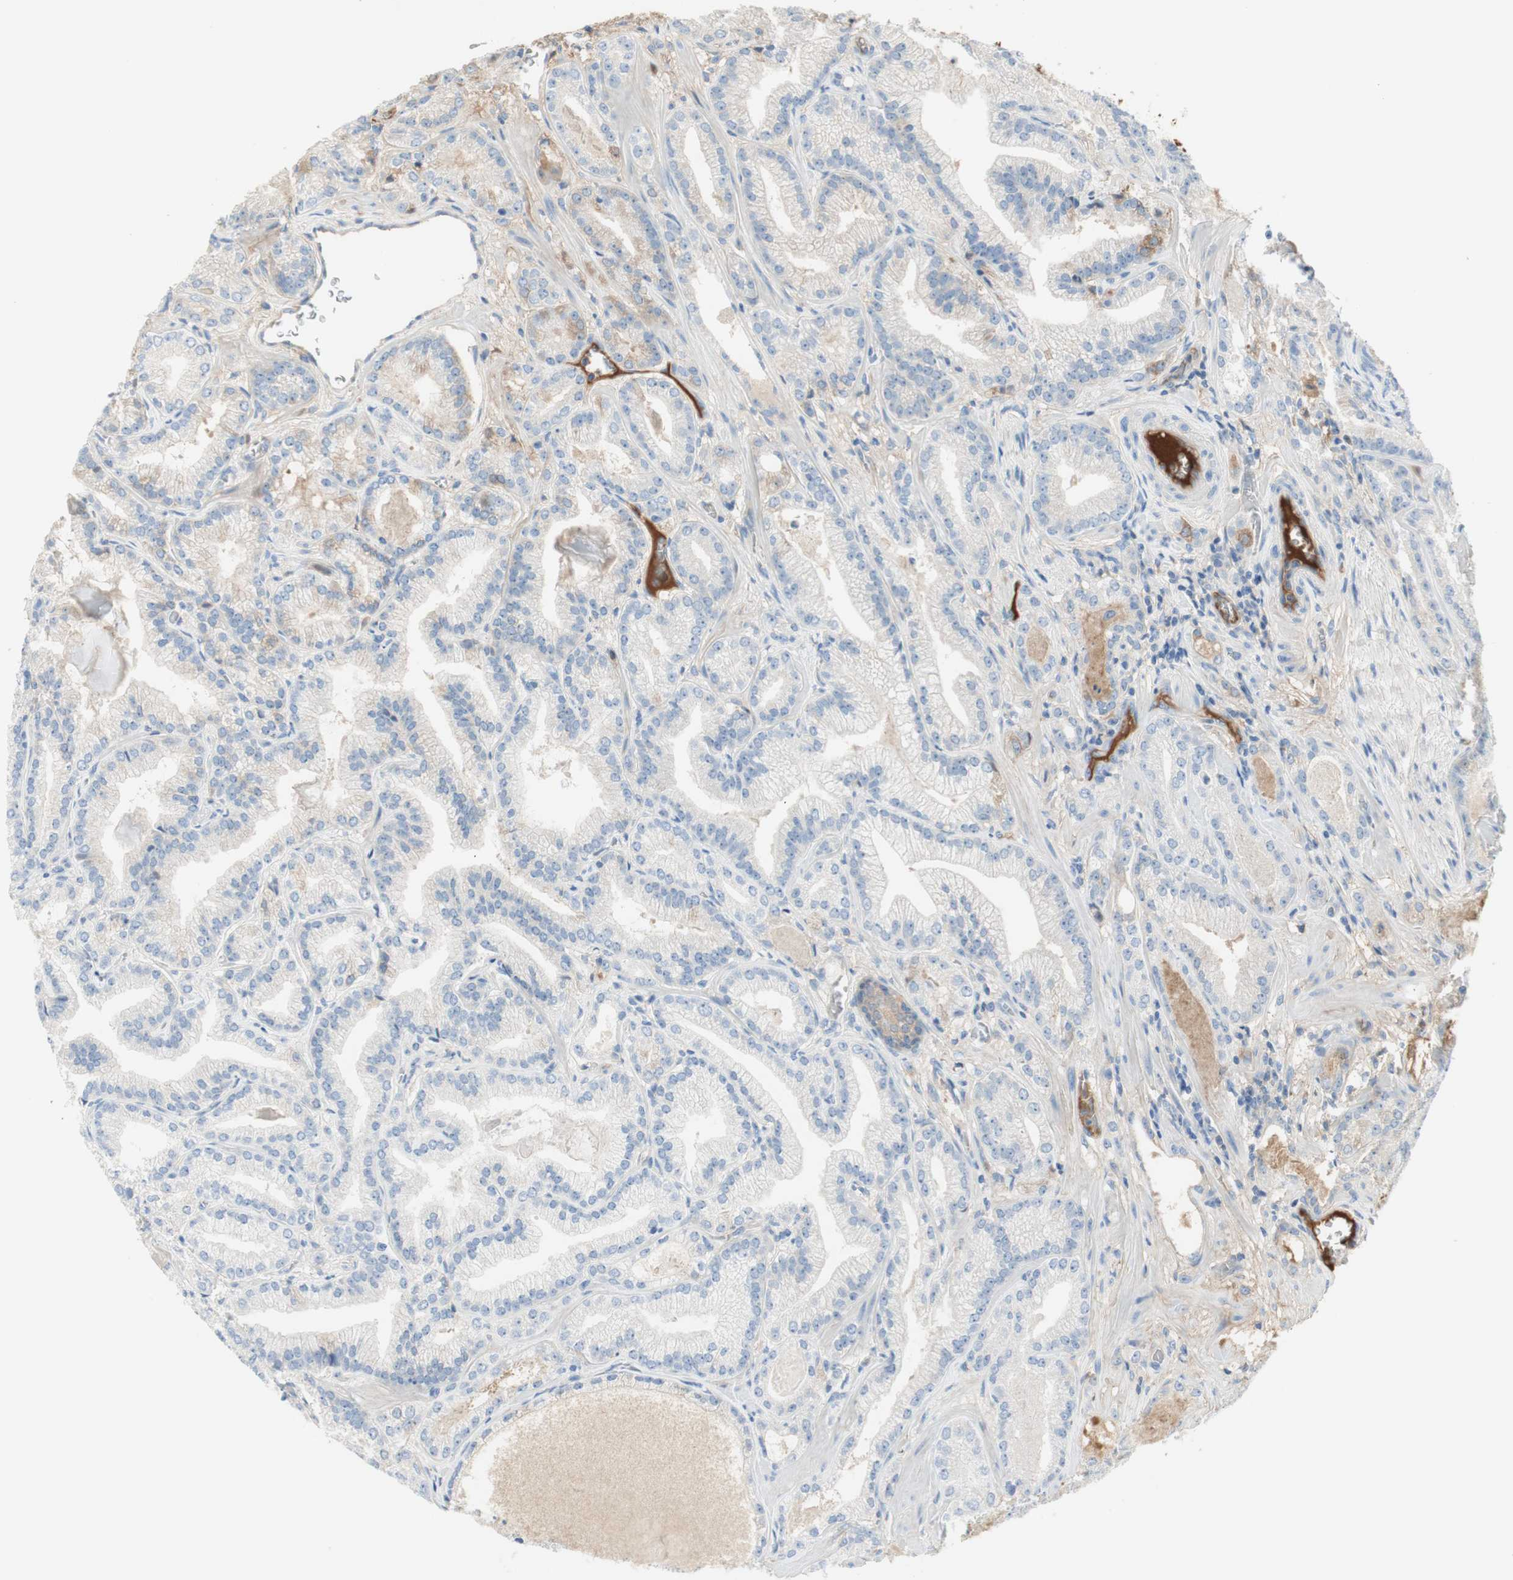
{"staining": {"intensity": "negative", "quantity": "none", "location": "none"}, "tissue": "prostate cancer", "cell_type": "Tumor cells", "image_type": "cancer", "snomed": [{"axis": "morphology", "description": "Adenocarcinoma, Low grade"}, {"axis": "topography", "description": "Prostate"}], "caption": "Prostate cancer was stained to show a protein in brown. There is no significant positivity in tumor cells. (DAB immunohistochemistry, high magnification).", "gene": "KNG1", "patient": {"sex": "male", "age": 59}}